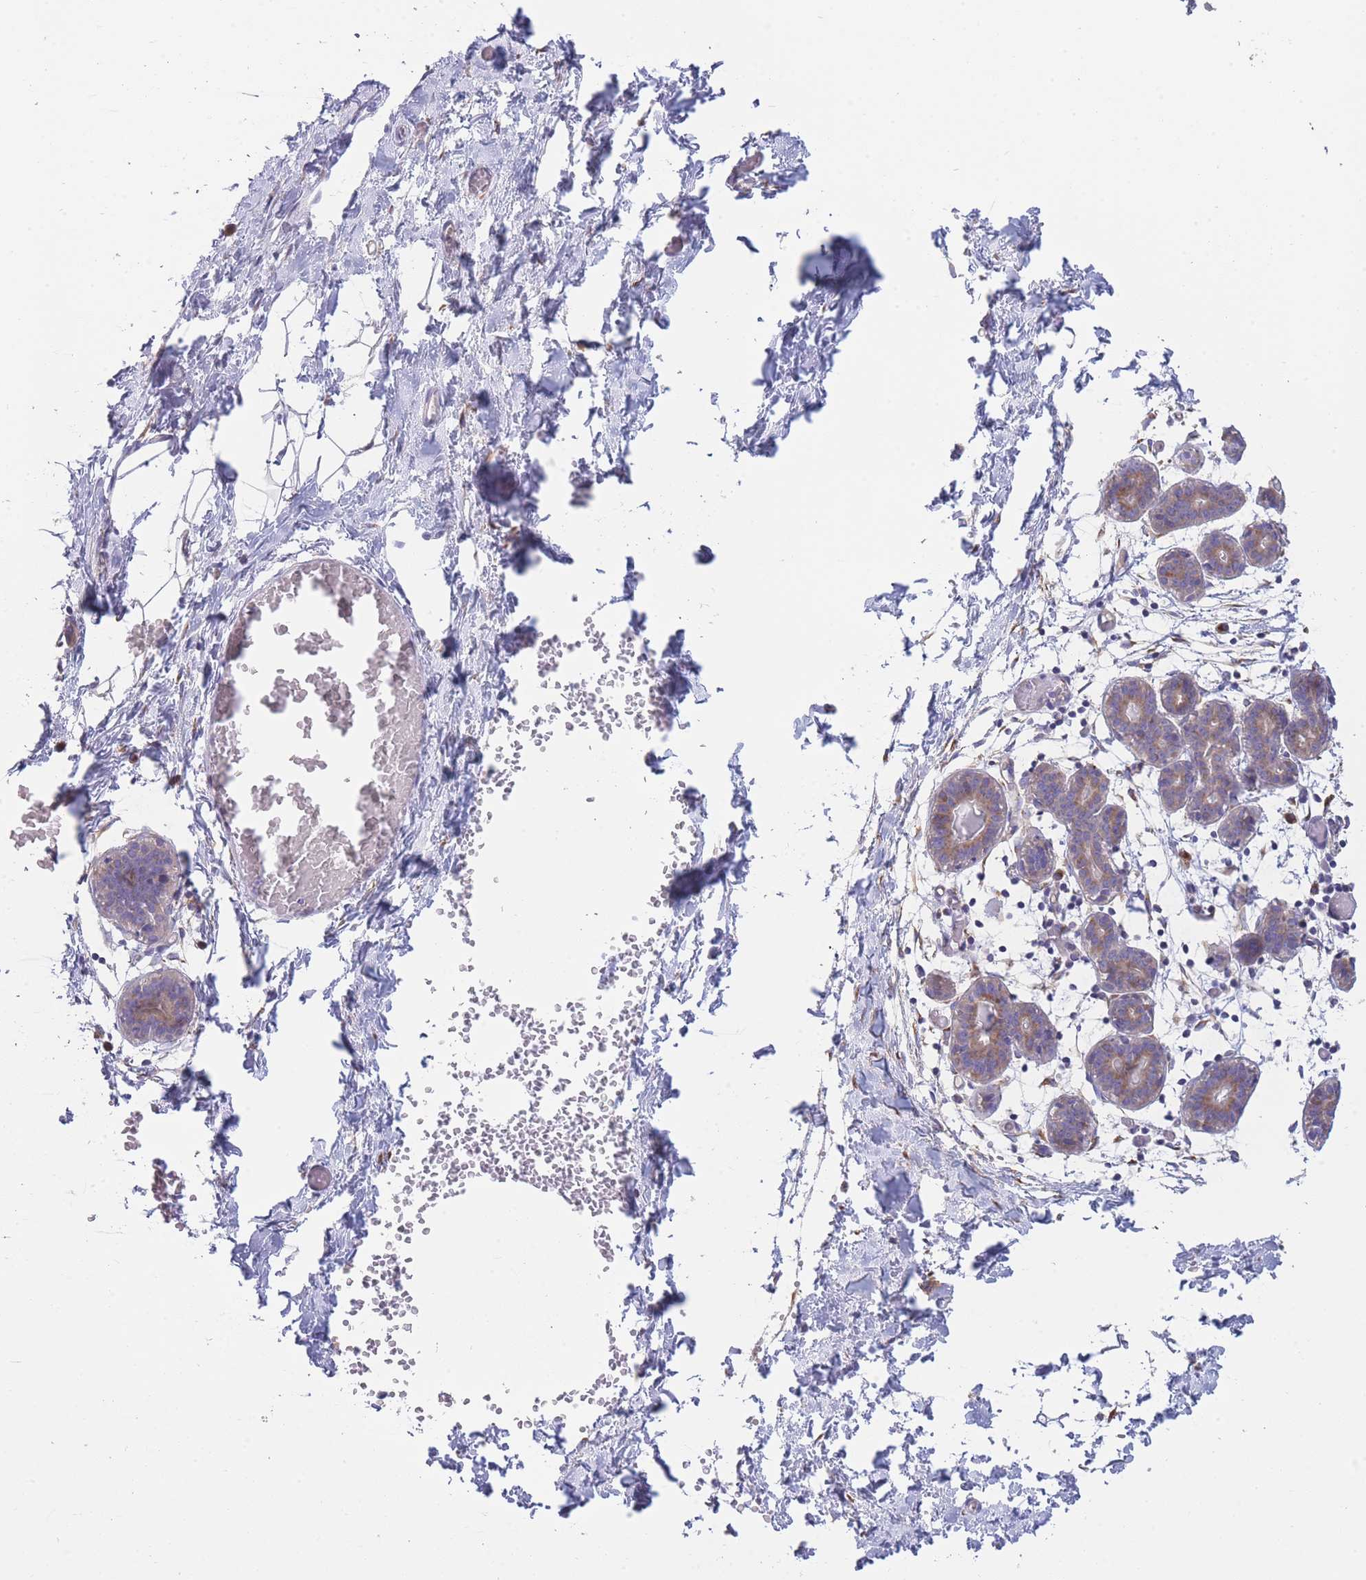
{"staining": {"intensity": "negative", "quantity": "none", "location": "none"}, "tissue": "breast", "cell_type": "Adipocytes", "image_type": "normal", "snomed": [{"axis": "morphology", "description": "Normal tissue, NOS"}, {"axis": "topography", "description": "Breast"}], "caption": "Immunohistochemistry image of benign breast: human breast stained with DAB demonstrates no significant protein expression in adipocytes.", "gene": "COPG1", "patient": {"sex": "female", "age": 27}}